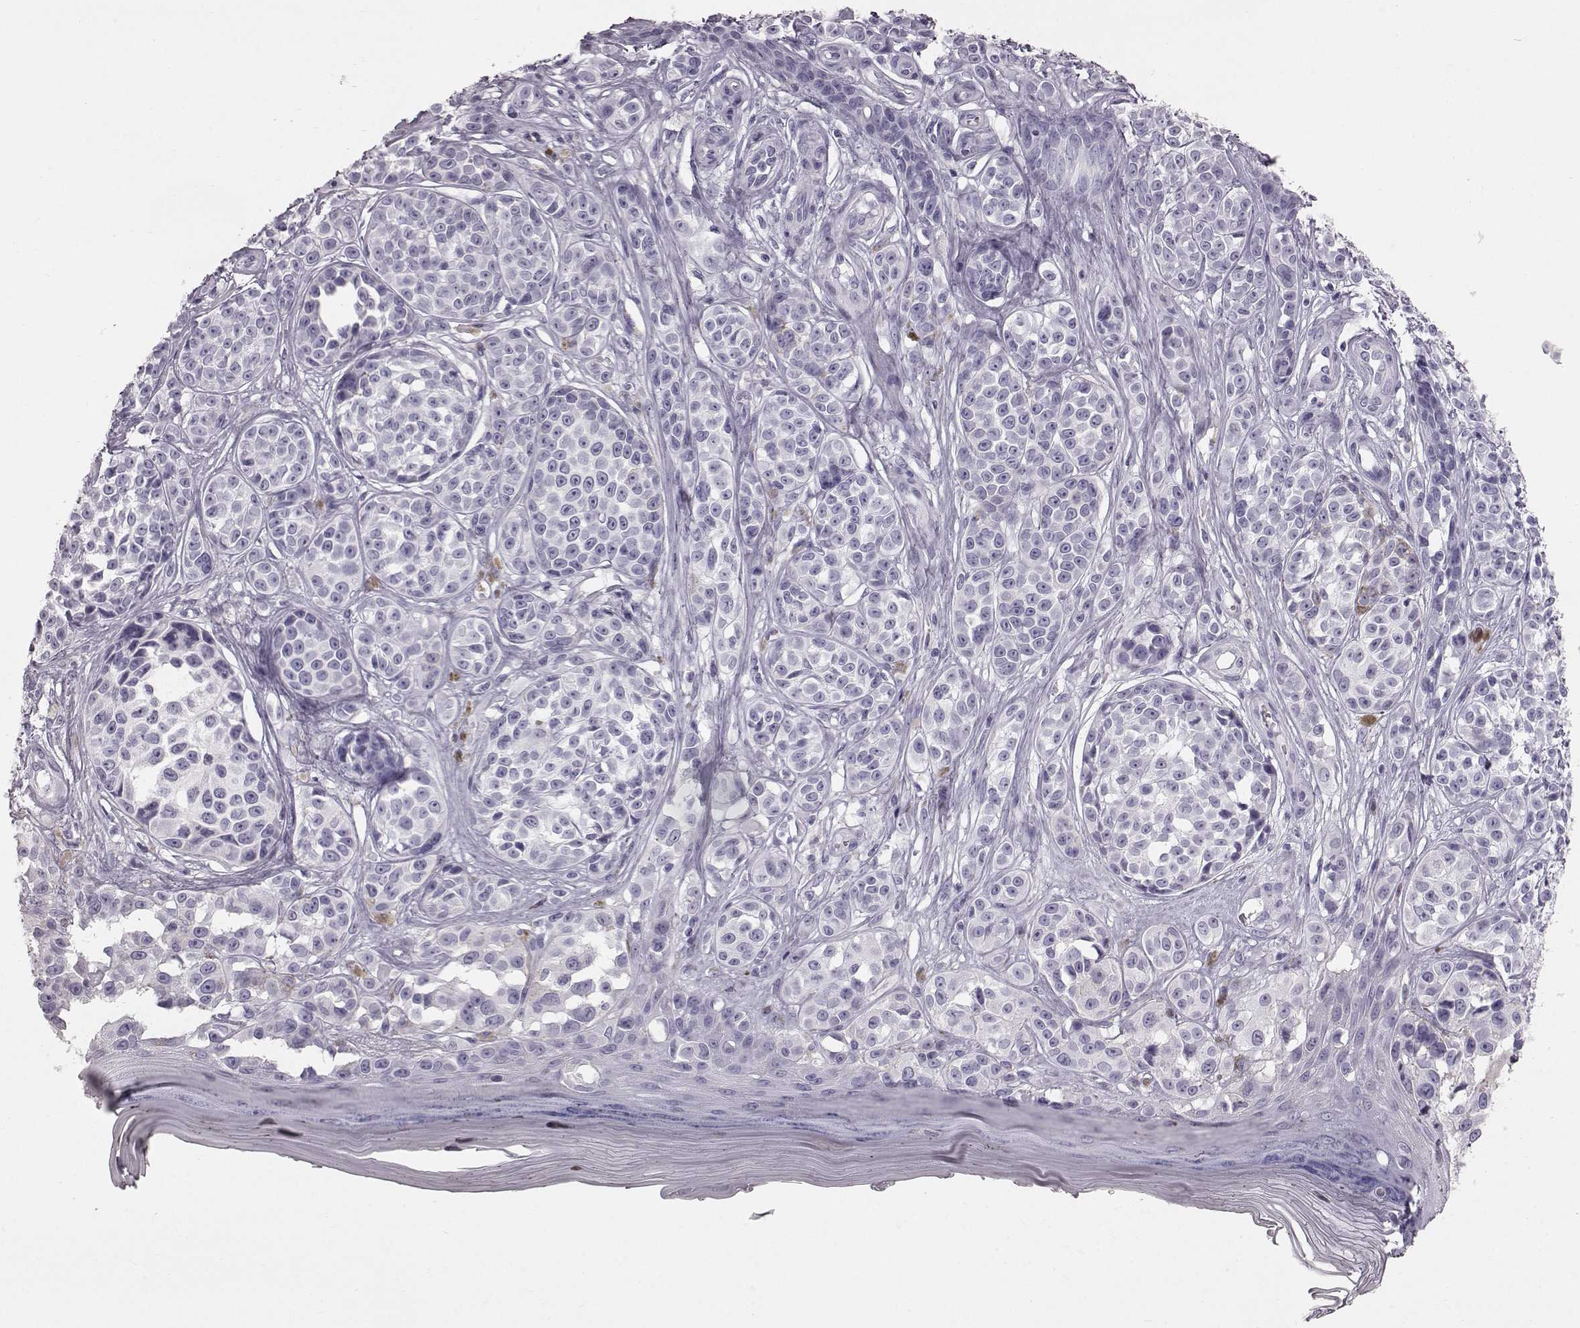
{"staining": {"intensity": "negative", "quantity": "none", "location": "none"}, "tissue": "melanoma", "cell_type": "Tumor cells", "image_type": "cancer", "snomed": [{"axis": "morphology", "description": "Malignant melanoma, NOS"}, {"axis": "topography", "description": "Skin"}], "caption": "The image shows no staining of tumor cells in malignant melanoma.", "gene": "TCHHL1", "patient": {"sex": "female", "age": 90}}